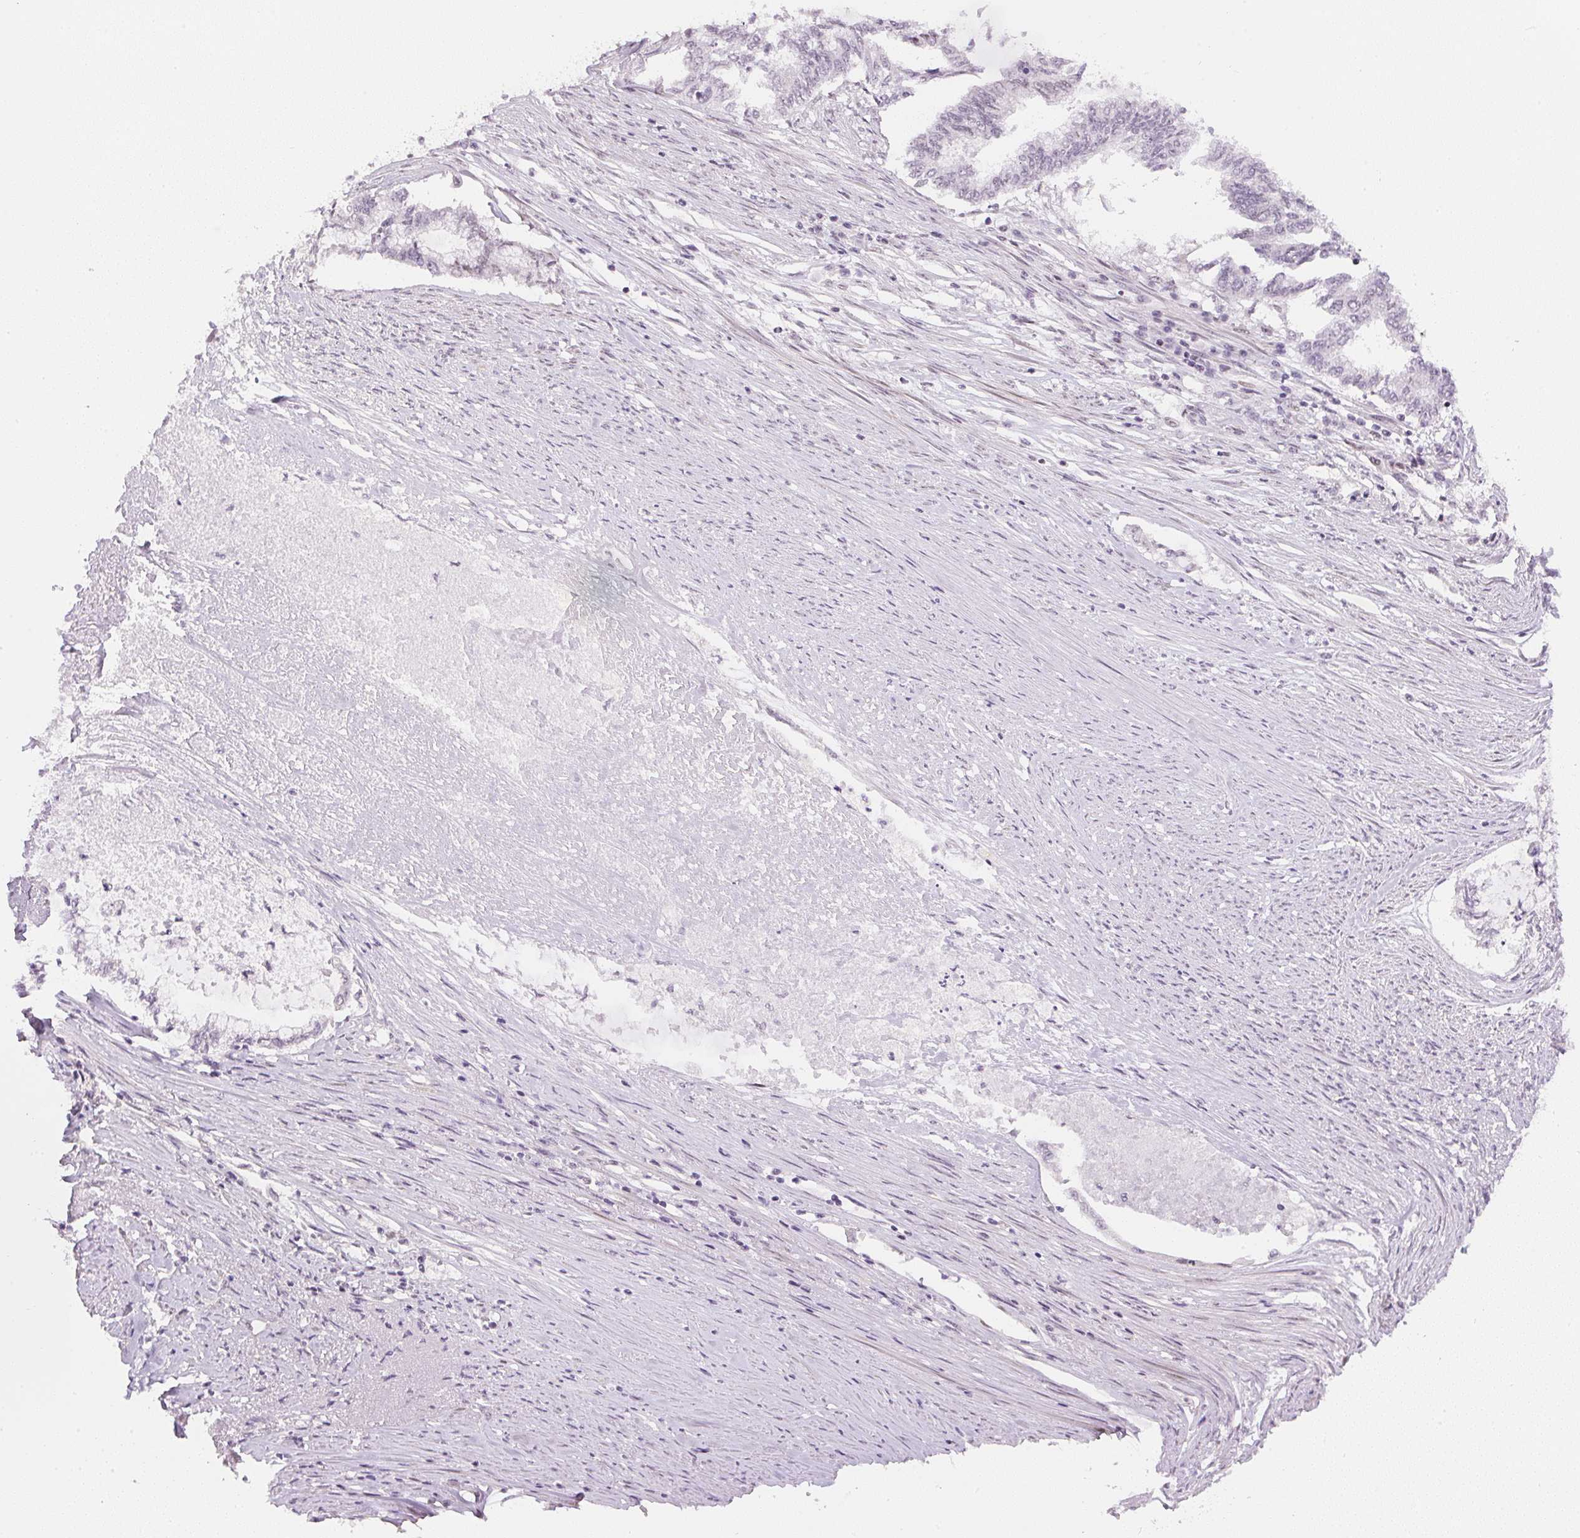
{"staining": {"intensity": "weak", "quantity": "<25%", "location": "nuclear"}, "tissue": "endometrial cancer", "cell_type": "Tumor cells", "image_type": "cancer", "snomed": [{"axis": "morphology", "description": "Adenocarcinoma, NOS"}, {"axis": "topography", "description": "Endometrium"}], "caption": "High magnification brightfield microscopy of endometrial adenocarcinoma stained with DAB (3,3'-diaminobenzidine) (brown) and counterstained with hematoxylin (blue): tumor cells show no significant expression.", "gene": "DPPA4", "patient": {"sex": "female", "age": 79}}